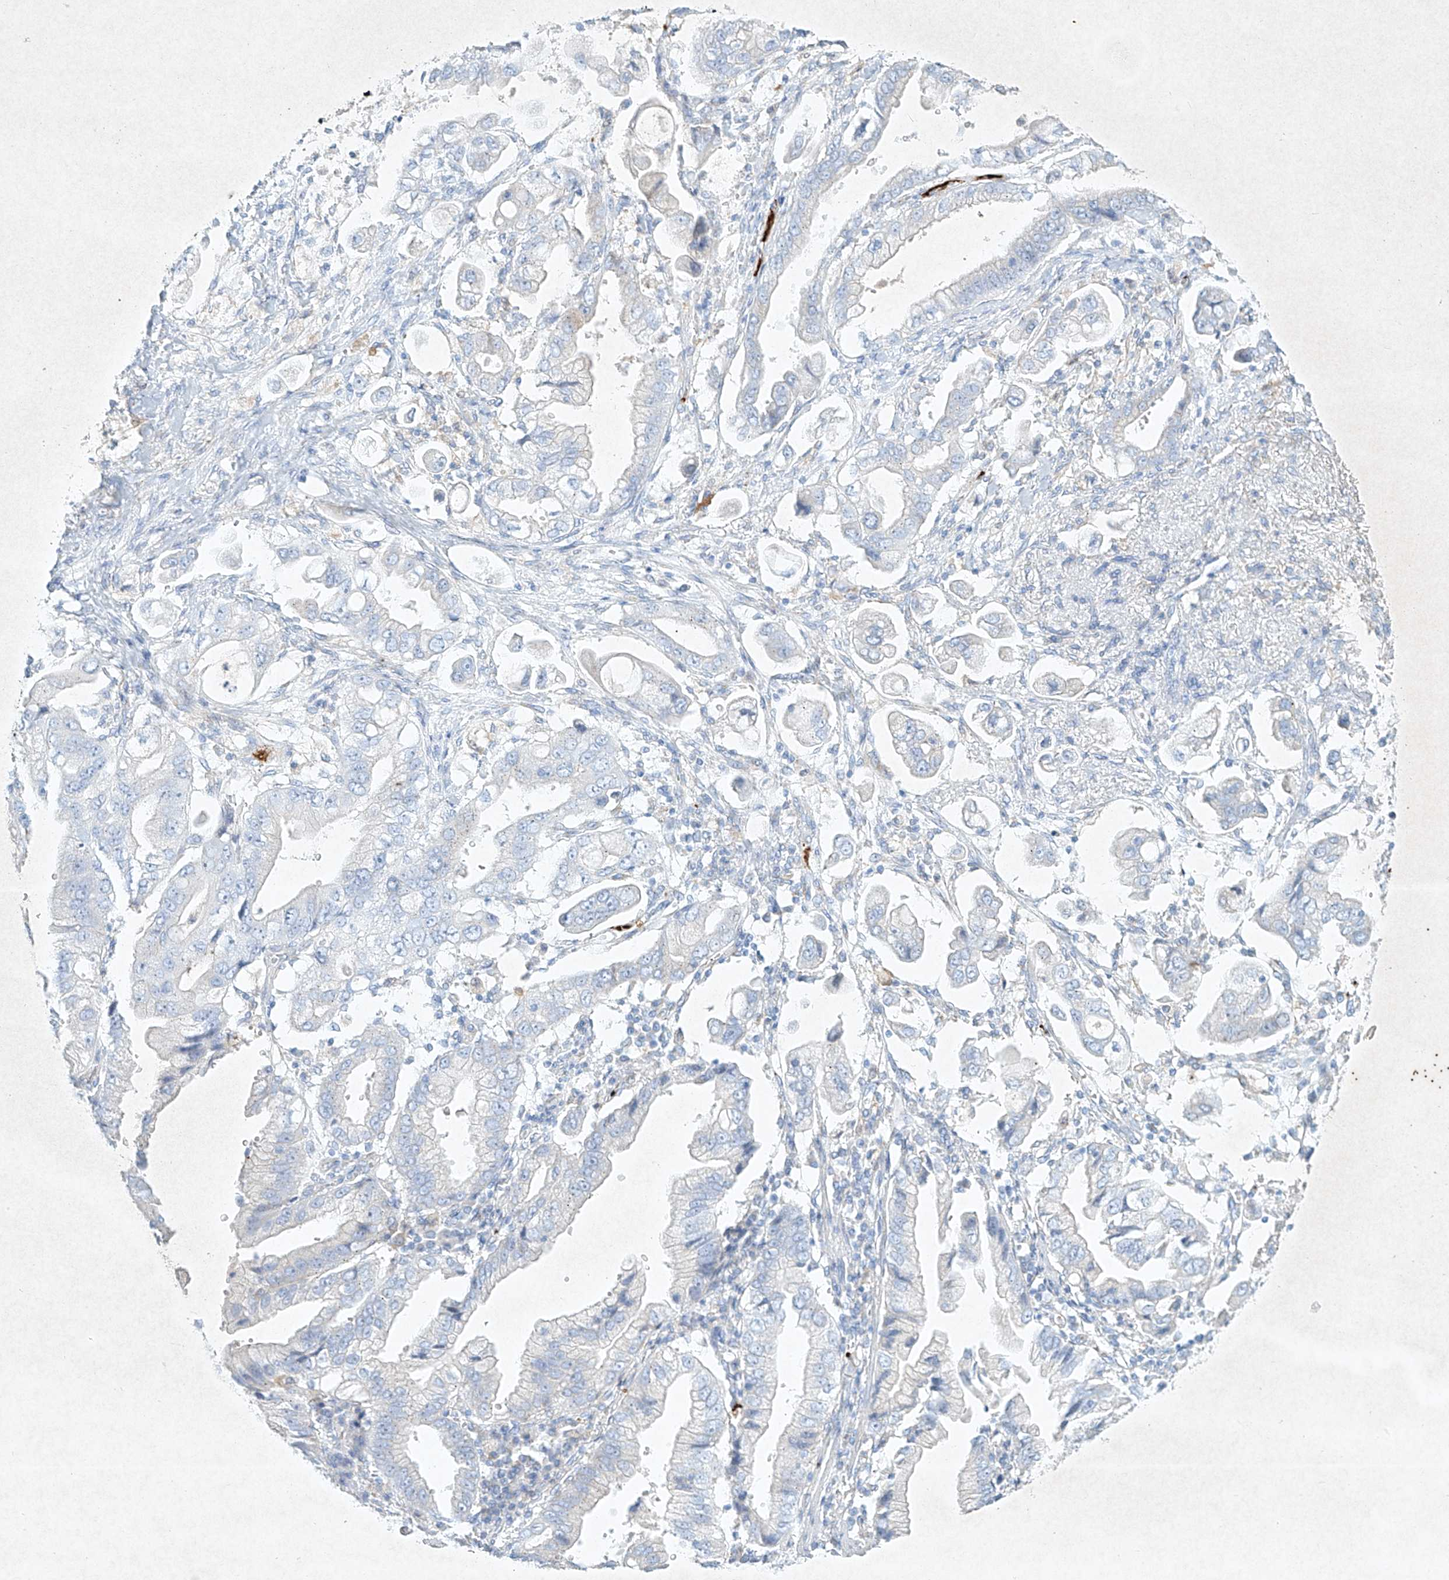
{"staining": {"intensity": "negative", "quantity": "none", "location": "none"}, "tissue": "stomach cancer", "cell_type": "Tumor cells", "image_type": "cancer", "snomed": [{"axis": "morphology", "description": "Adenocarcinoma, NOS"}, {"axis": "topography", "description": "Stomach"}], "caption": "Immunohistochemistry of human adenocarcinoma (stomach) demonstrates no expression in tumor cells.", "gene": "PLEK", "patient": {"sex": "male", "age": 62}}